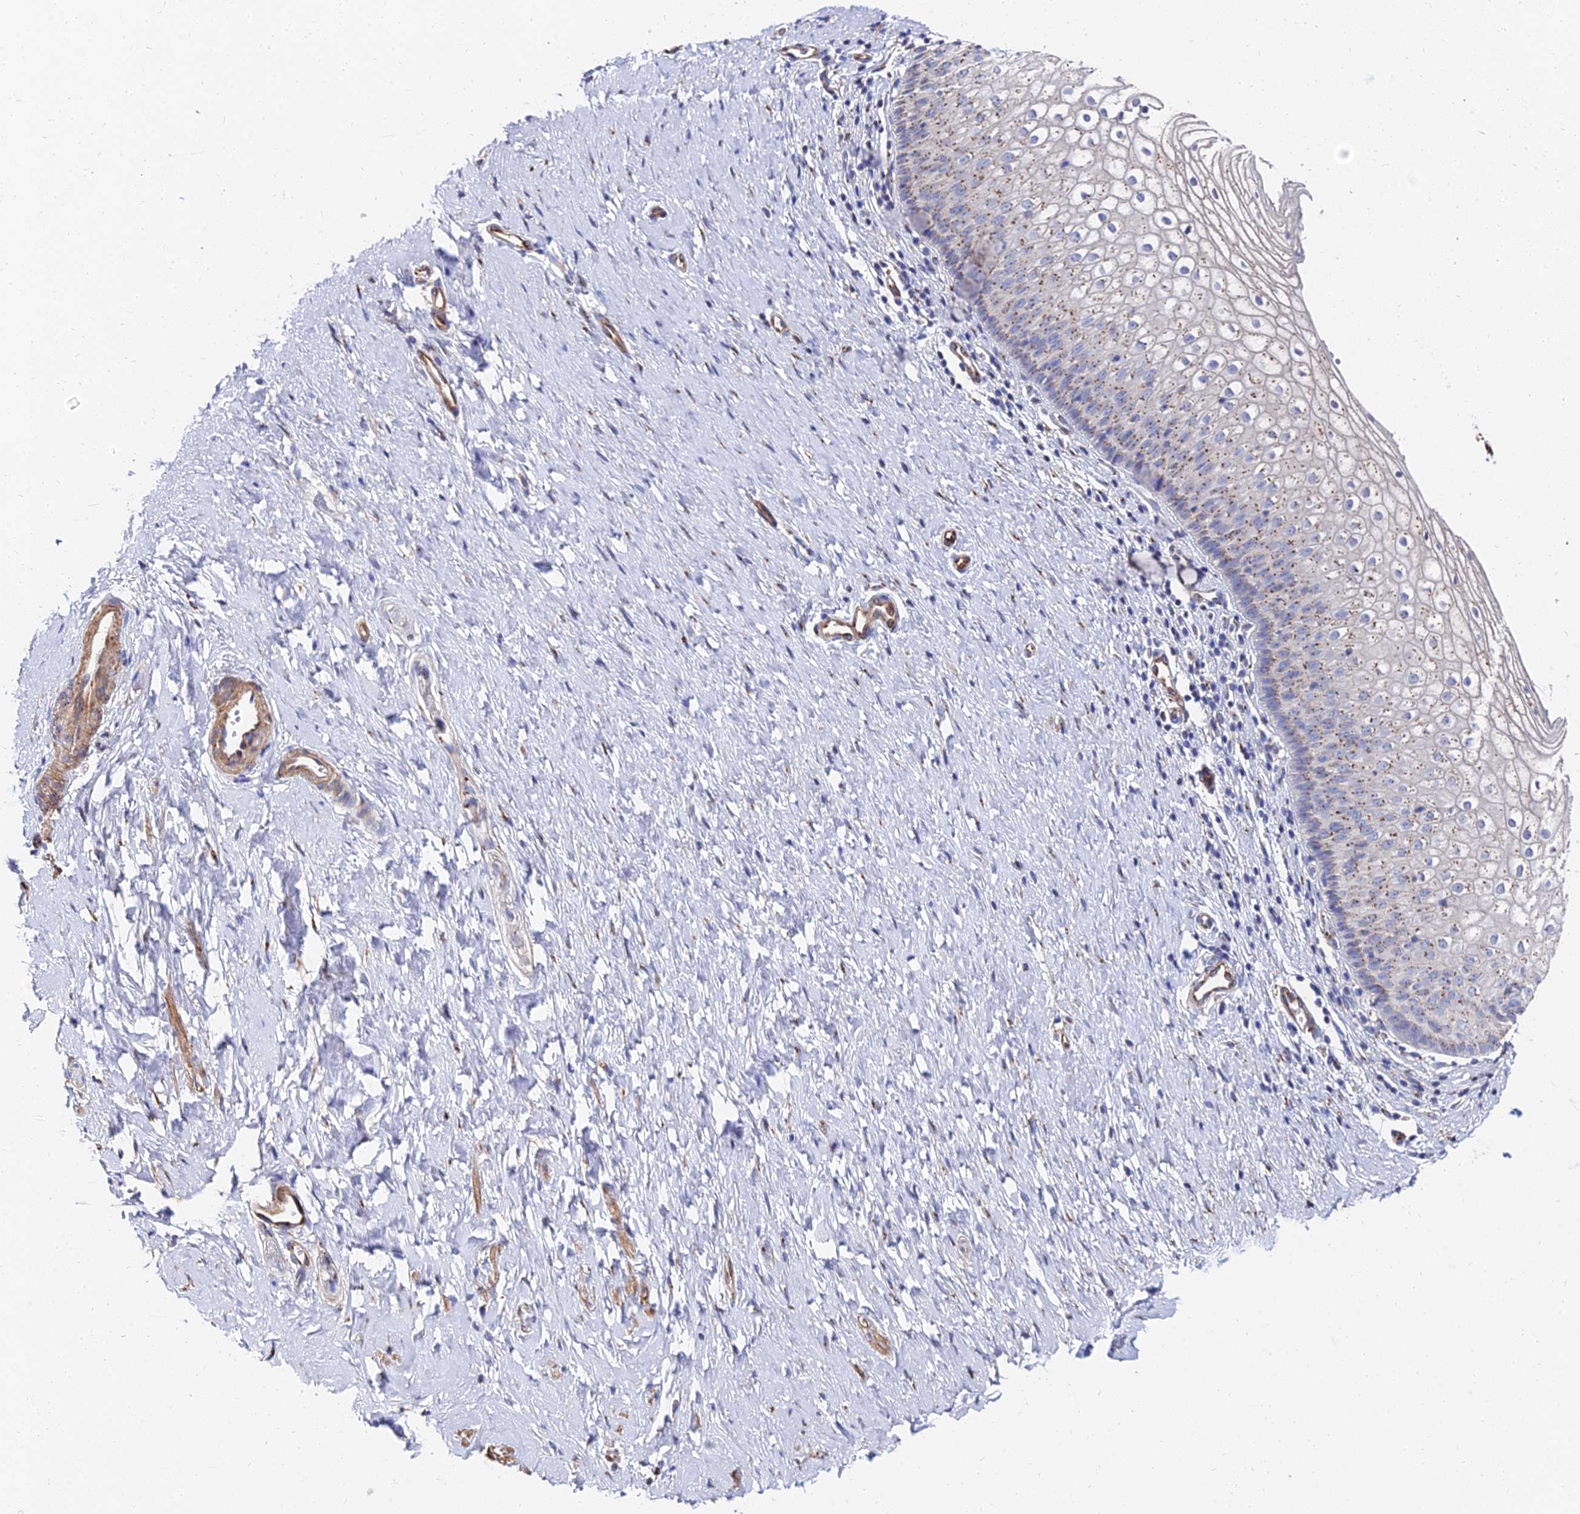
{"staining": {"intensity": "moderate", "quantity": ">75%", "location": "cytoplasmic/membranous"}, "tissue": "vagina", "cell_type": "Squamous epithelial cells", "image_type": "normal", "snomed": [{"axis": "morphology", "description": "Normal tissue, NOS"}, {"axis": "topography", "description": "Vagina"}], "caption": "Brown immunohistochemical staining in normal human vagina displays moderate cytoplasmic/membranous positivity in approximately >75% of squamous epithelial cells.", "gene": "BORCS8", "patient": {"sex": "female", "age": 60}}